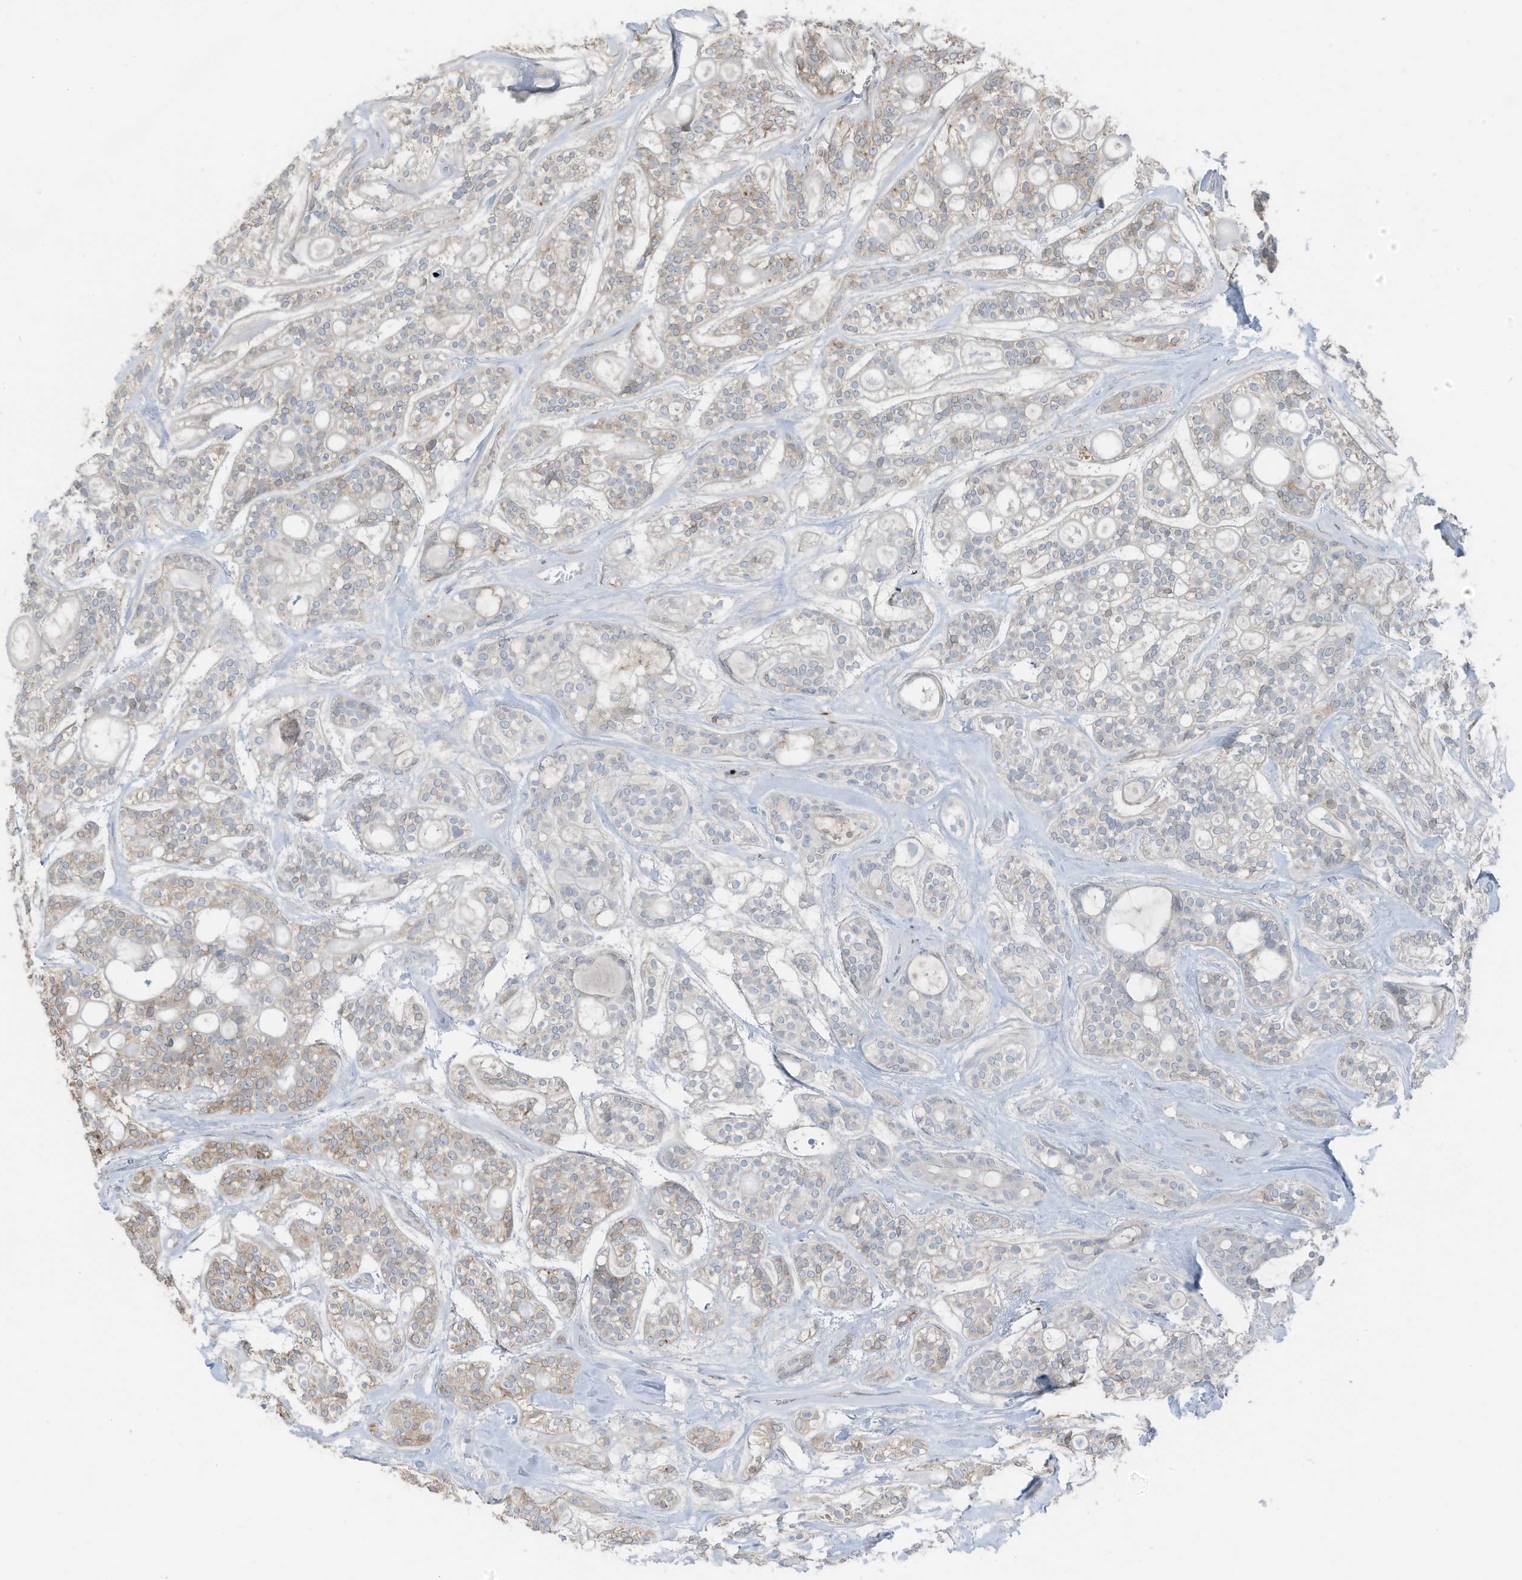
{"staining": {"intensity": "negative", "quantity": "none", "location": "none"}, "tissue": "head and neck cancer", "cell_type": "Tumor cells", "image_type": "cancer", "snomed": [{"axis": "morphology", "description": "Adenocarcinoma, NOS"}, {"axis": "topography", "description": "Head-Neck"}], "caption": "Immunohistochemistry histopathology image of head and neck cancer (adenocarcinoma) stained for a protein (brown), which exhibits no expression in tumor cells.", "gene": "ARHGEF33", "patient": {"sex": "male", "age": 66}}